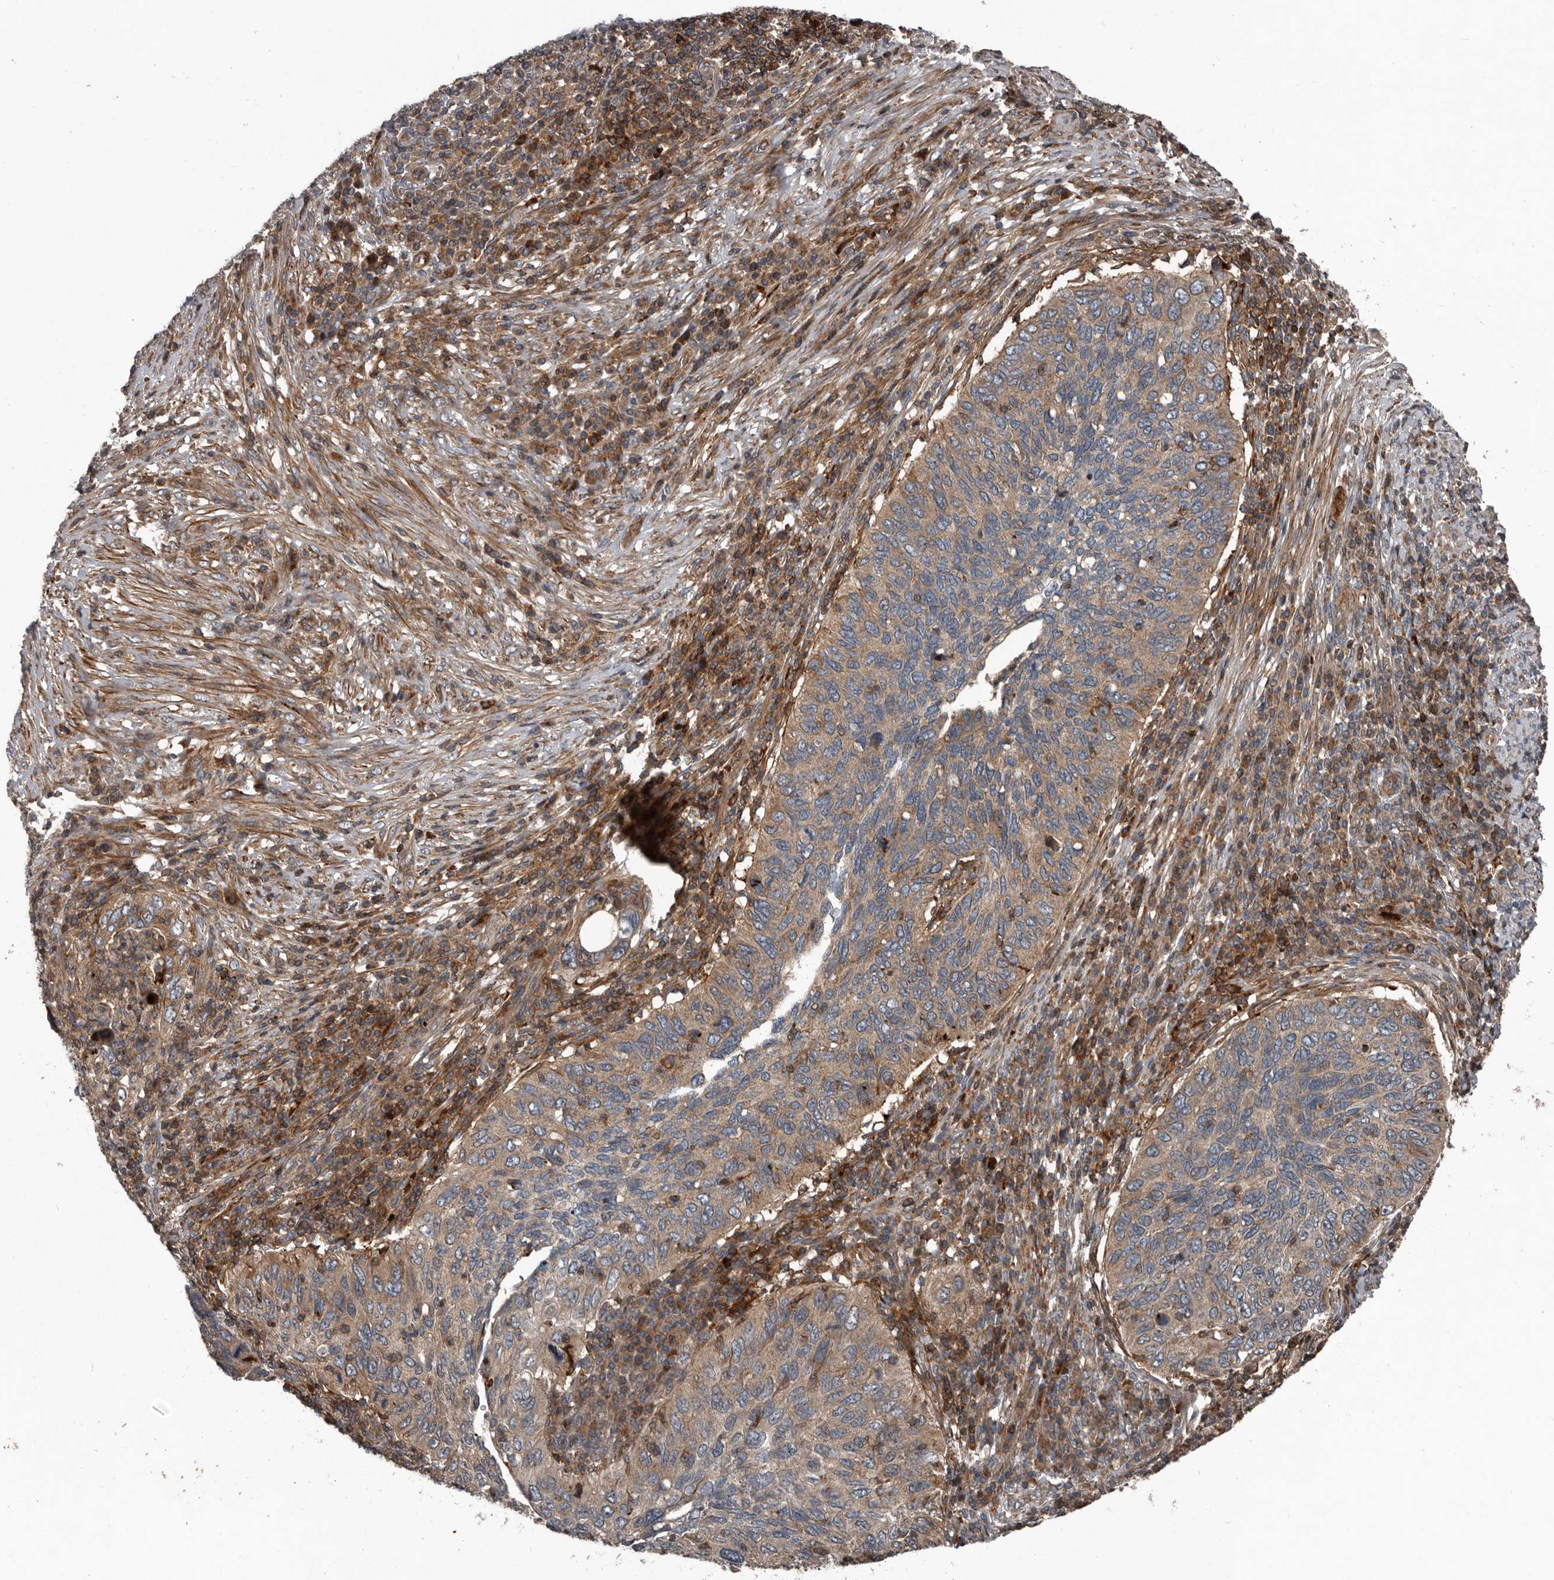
{"staining": {"intensity": "weak", "quantity": ">75%", "location": "cytoplasmic/membranous"}, "tissue": "cervical cancer", "cell_type": "Tumor cells", "image_type": "cancer", "snomed": [{"axis": "morphology", "description": "Squamous cell carcinoma, NOS"}, {"axis": "topography", "description": "Cervix"}], "caption": "Weak cytoplasmic/membranous protein positivity is present in about >75% of tumor cells in squamous cell carcinoma (cervical).", "gene": "FBXO31", "patient": {"sex": "female", "age": 38}}